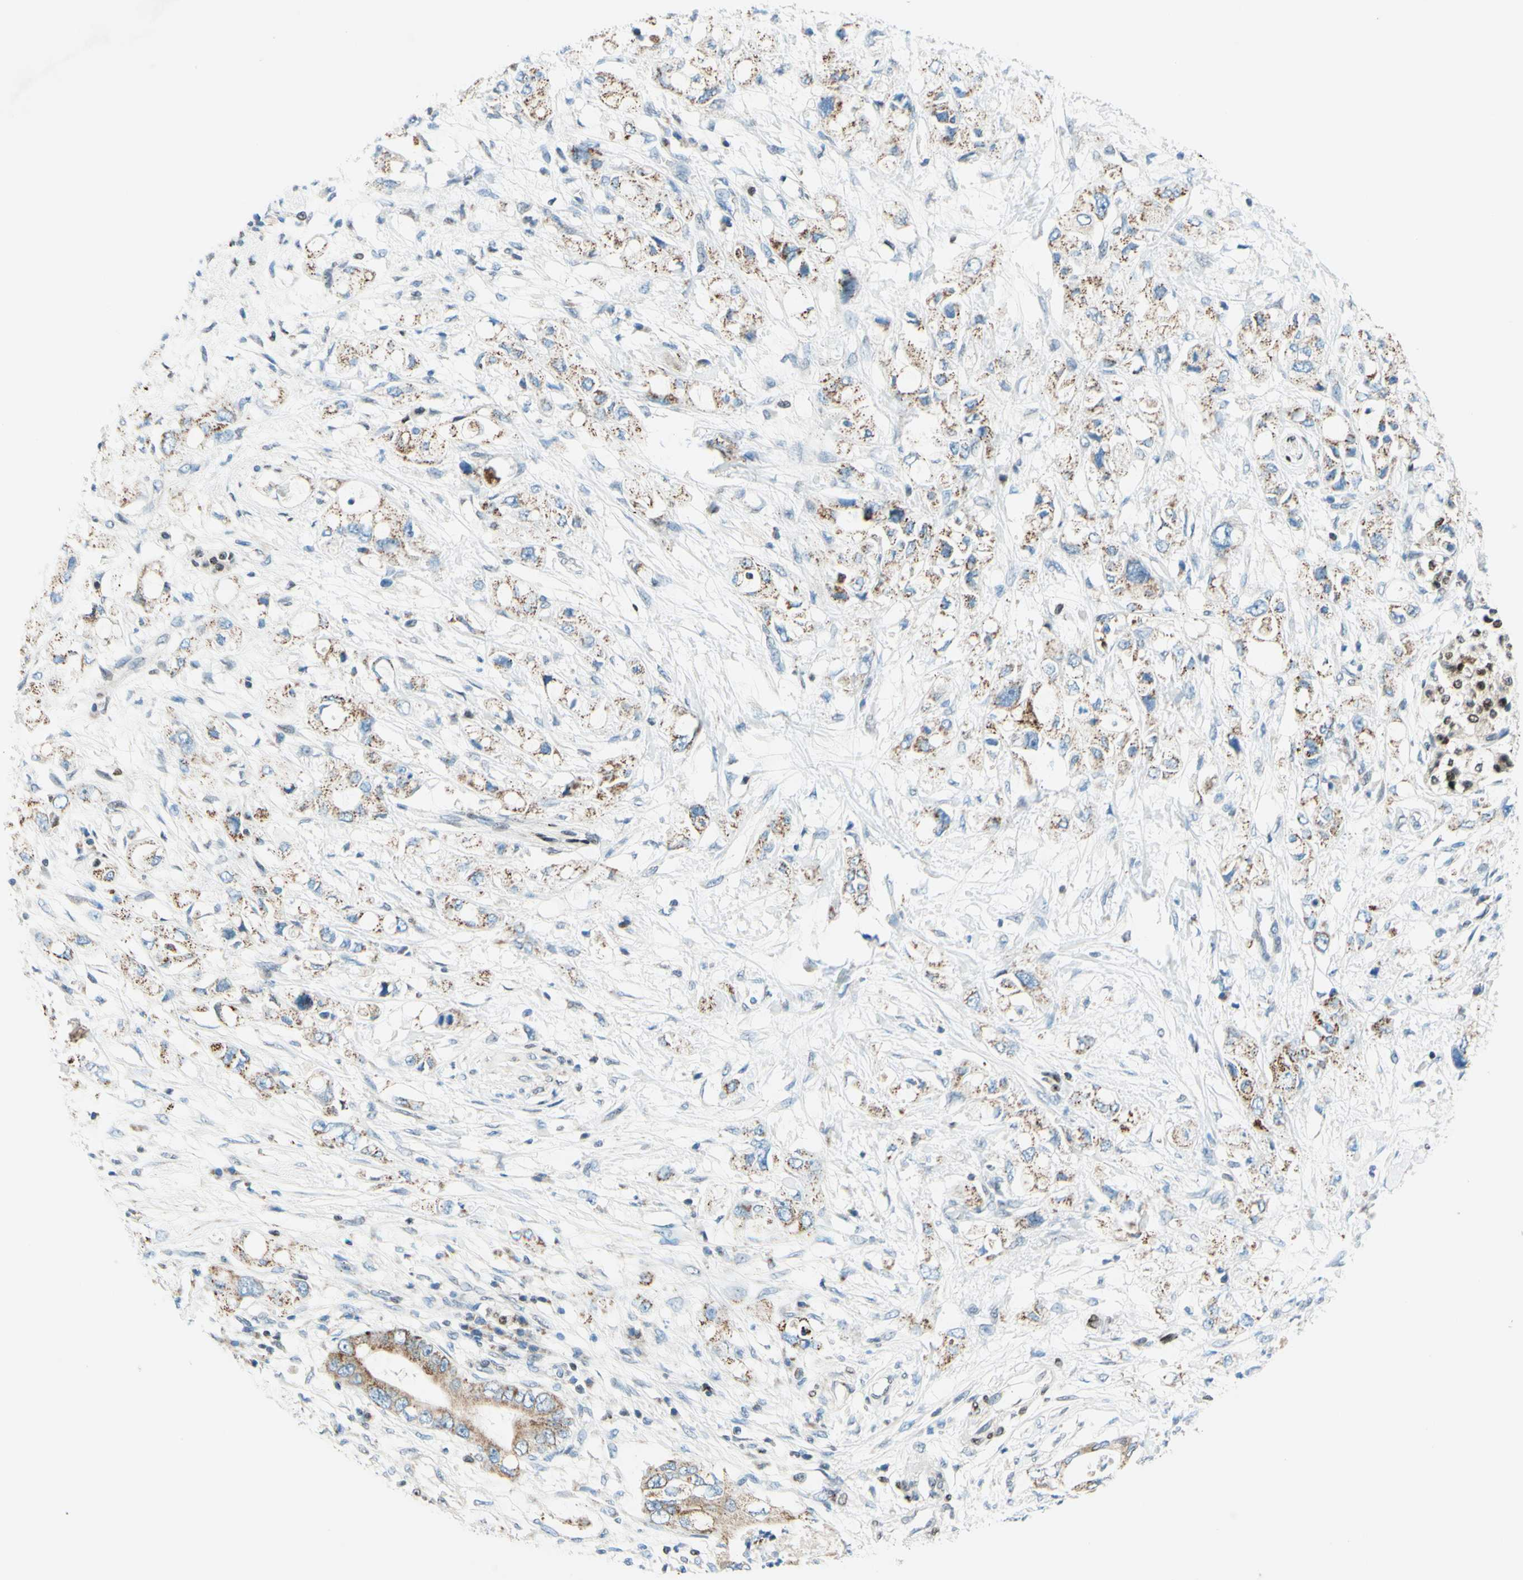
{"staining": {"intensity": "weak", "quantity": ">75%", "location": "cytoplasmic/membranous"}, "tissue": "pancreatic cancer", "cell_type": "Tumor cells", "image_type": "cancer", "snomed": [{"axis": "morphology", "description": "Adenocarcinoma, NOS"}, {"axis": "topography", "description": "Pancreas"}], "caption": "Pancreatic adenocarcinoma was stained to show a protein in brown. There is low levels of weak cytoplasmic/membranous expression in approximately >75% of tumor cells.", "gene": "CBX7", "patient": {"sex": "female", "age": 56}}